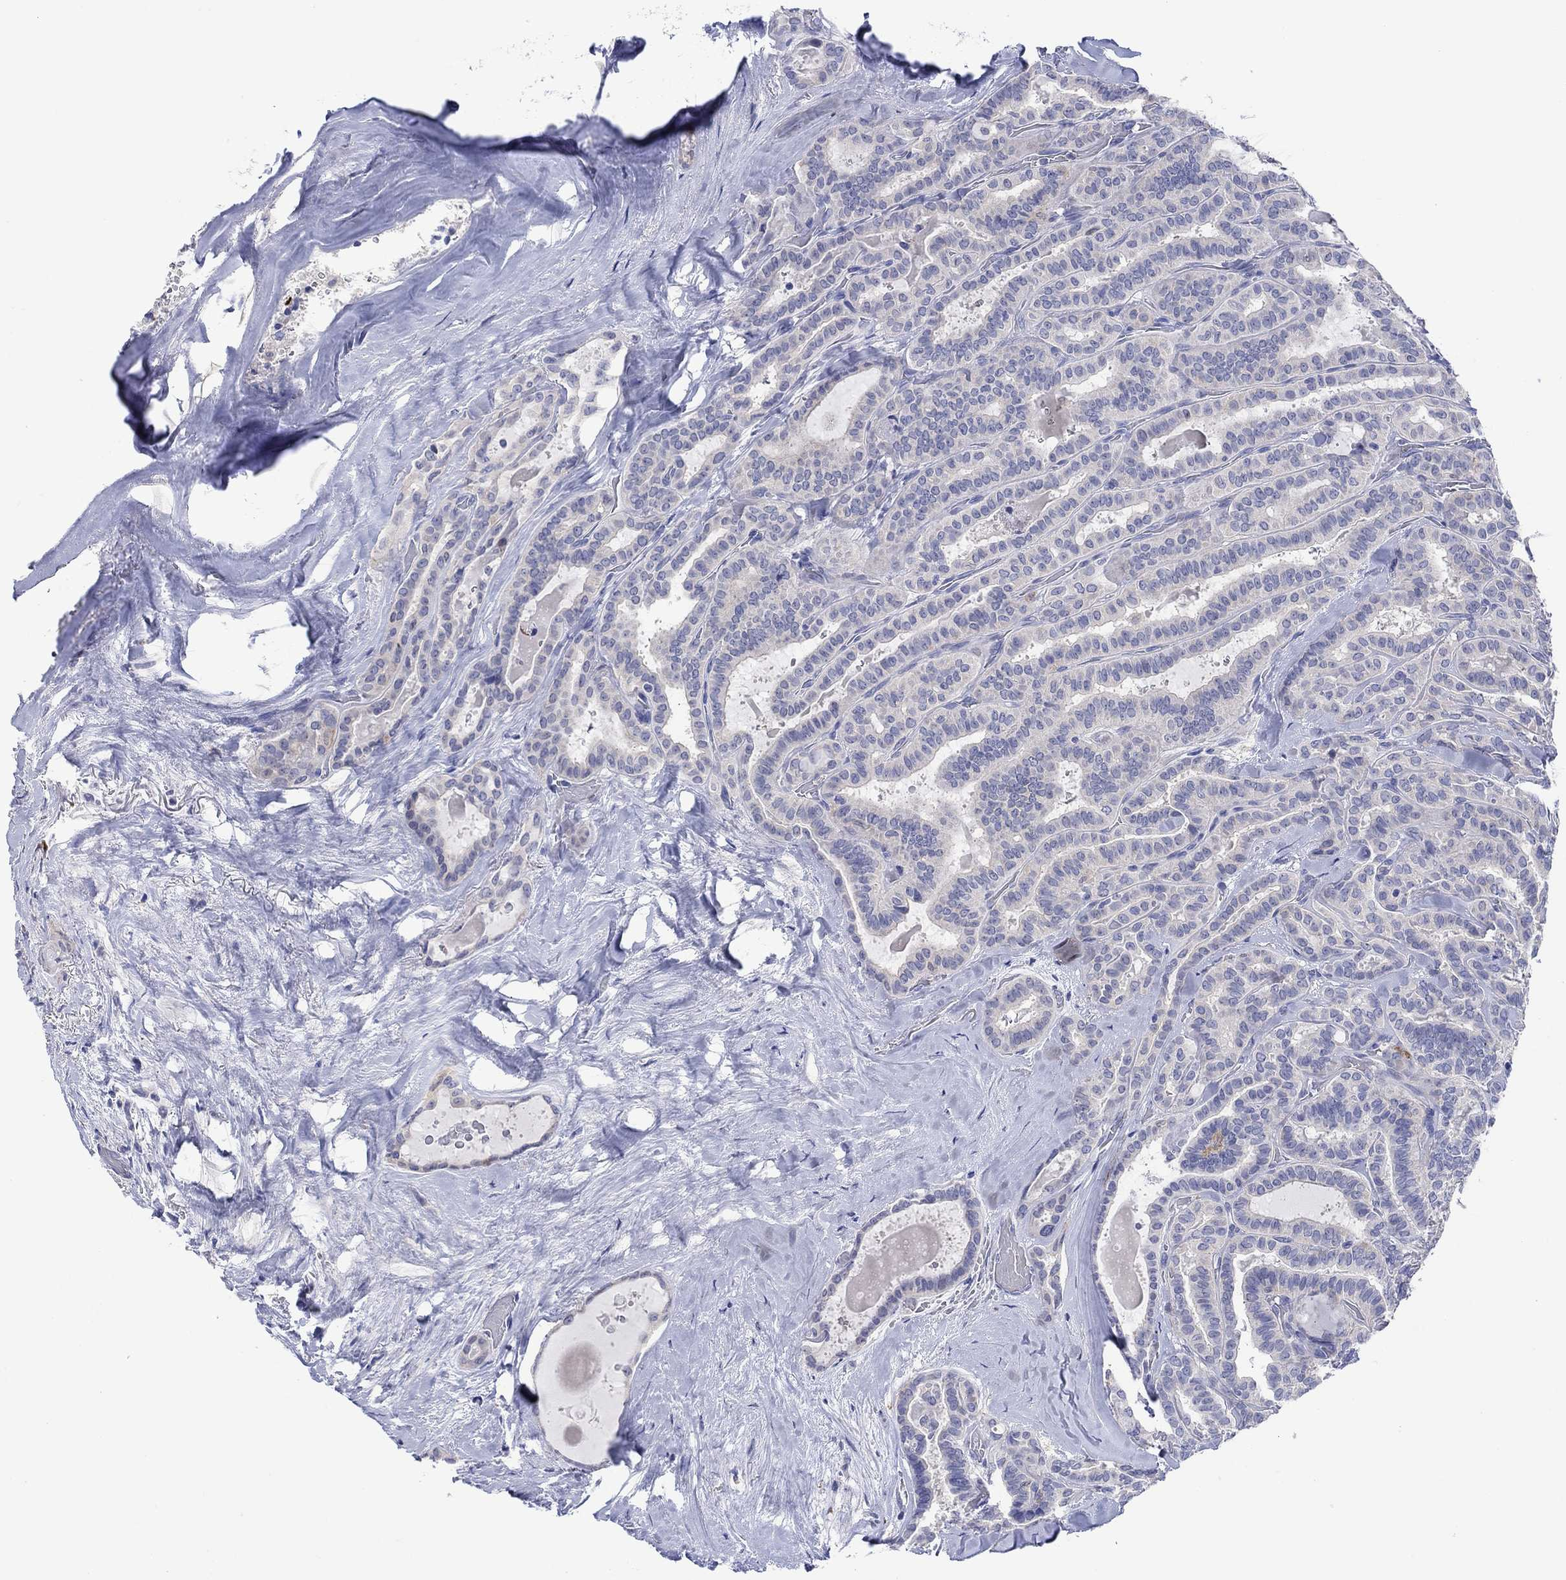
{"staining": {"intensity": "negative", "quantity": "none", "location": "none"}, "tissue": "thyroid cancer", "cell_type": "Tumor cells", "image_type": "cancer", "snomed": [{"axis": "morphology", "description": "Papillary adenocarcinoma, NOS"}, {"axis": "topography", "description": "Thyroid gland"}], "caption": "This is a micrograph of IHC staining of papillary adenocarcinoma (thyroid), which shows no staining in tumor cells.", "gene": "HDC", "patient": {"sex": "female", "age": 39}}